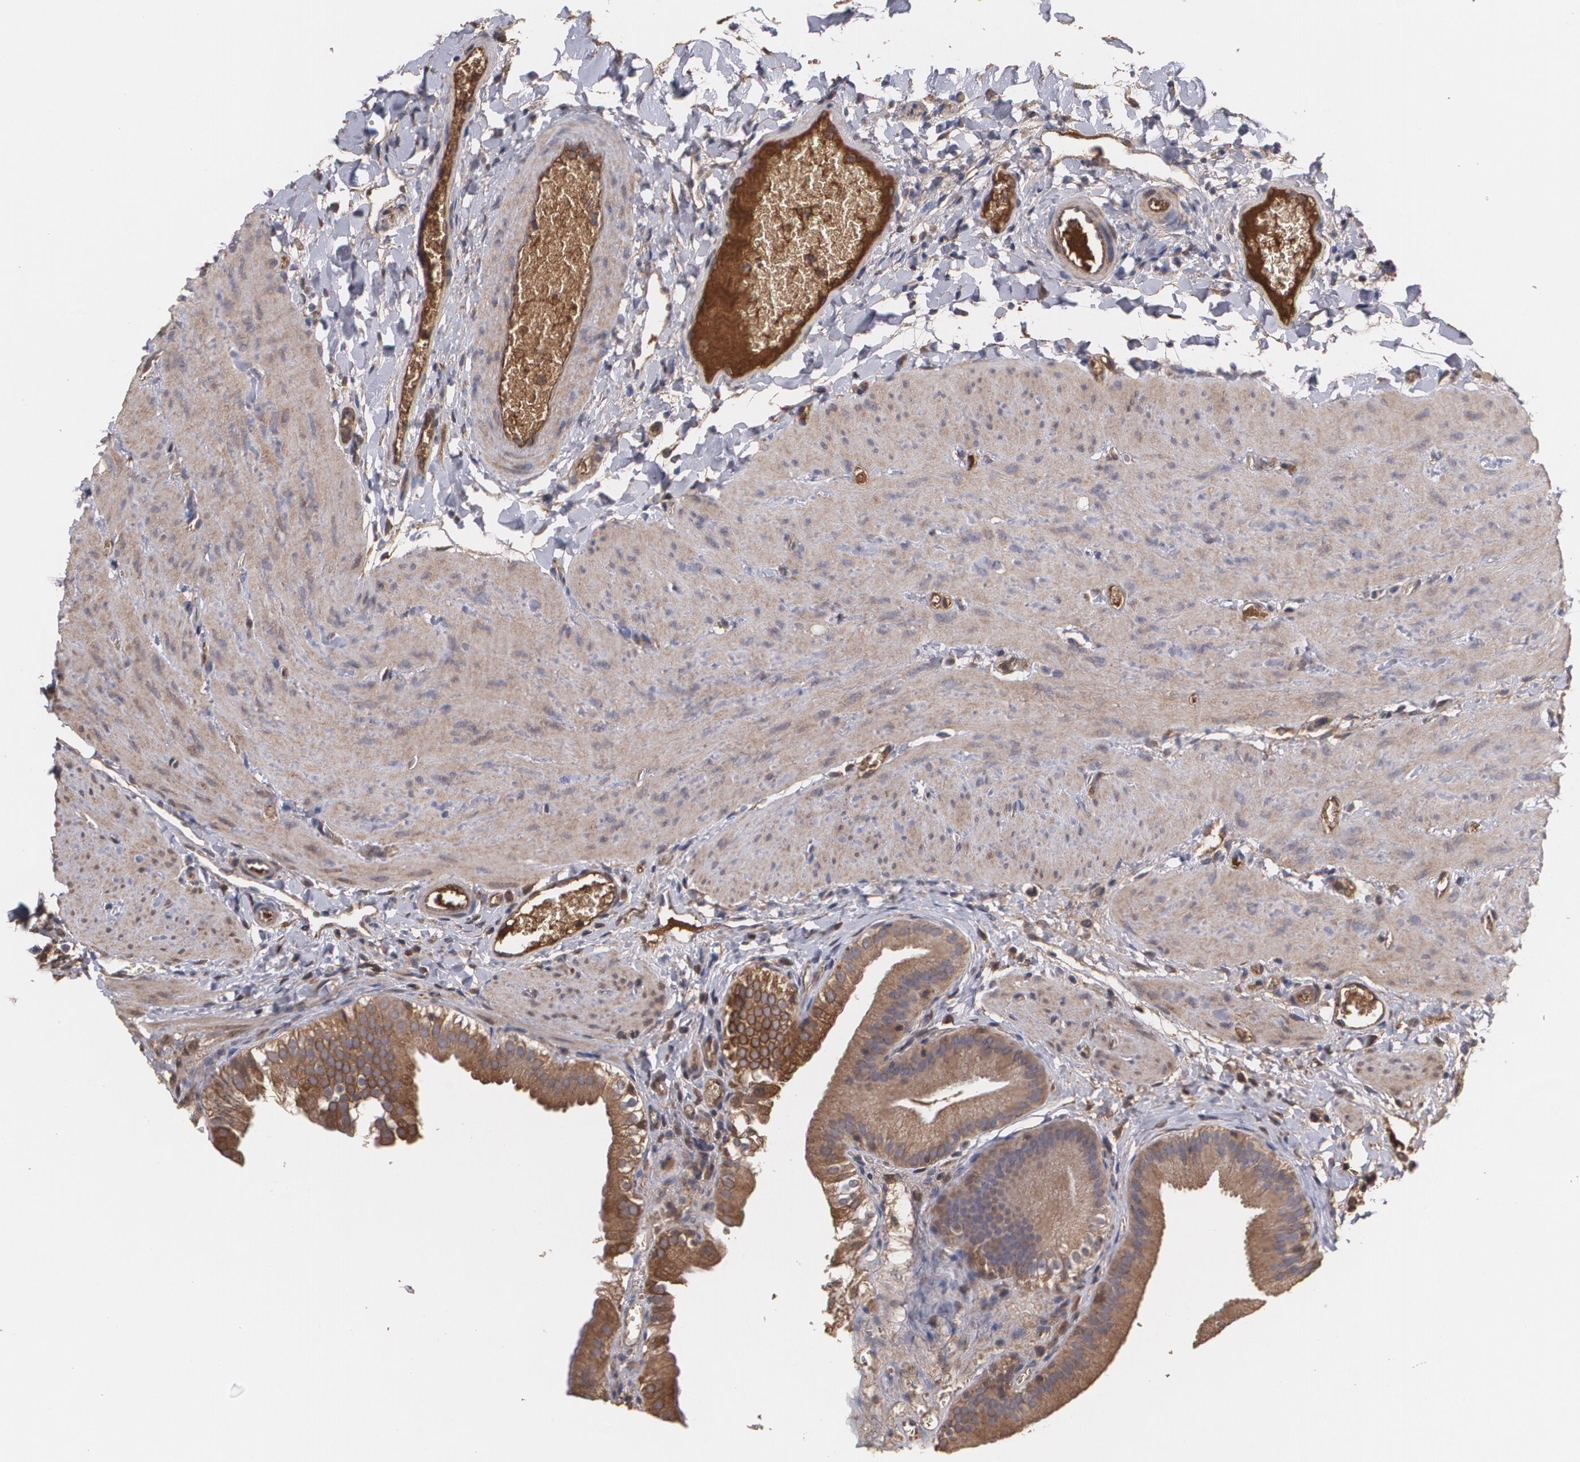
{"staining": {"intensity": "moderate", "quantity": ">75%", "location": "cytoplasmic/membranous"}, "tissue": "gallbladder", "cell_type": "Glandular cells", "image_type": "normal", "snomed": [{"axis": "morphology", "description": "Normal tissue, NOS"}, {"axis": "topography", "description": "Gallbladder"}], "caption": "Protein expression analysis of unremarkable gallbladder exhibits moderate cytoplasmic/membranous positivity in approximately >75% of glandular cells.", "gene": "PON1", "patient": {"sex": "female", "age": 24}}